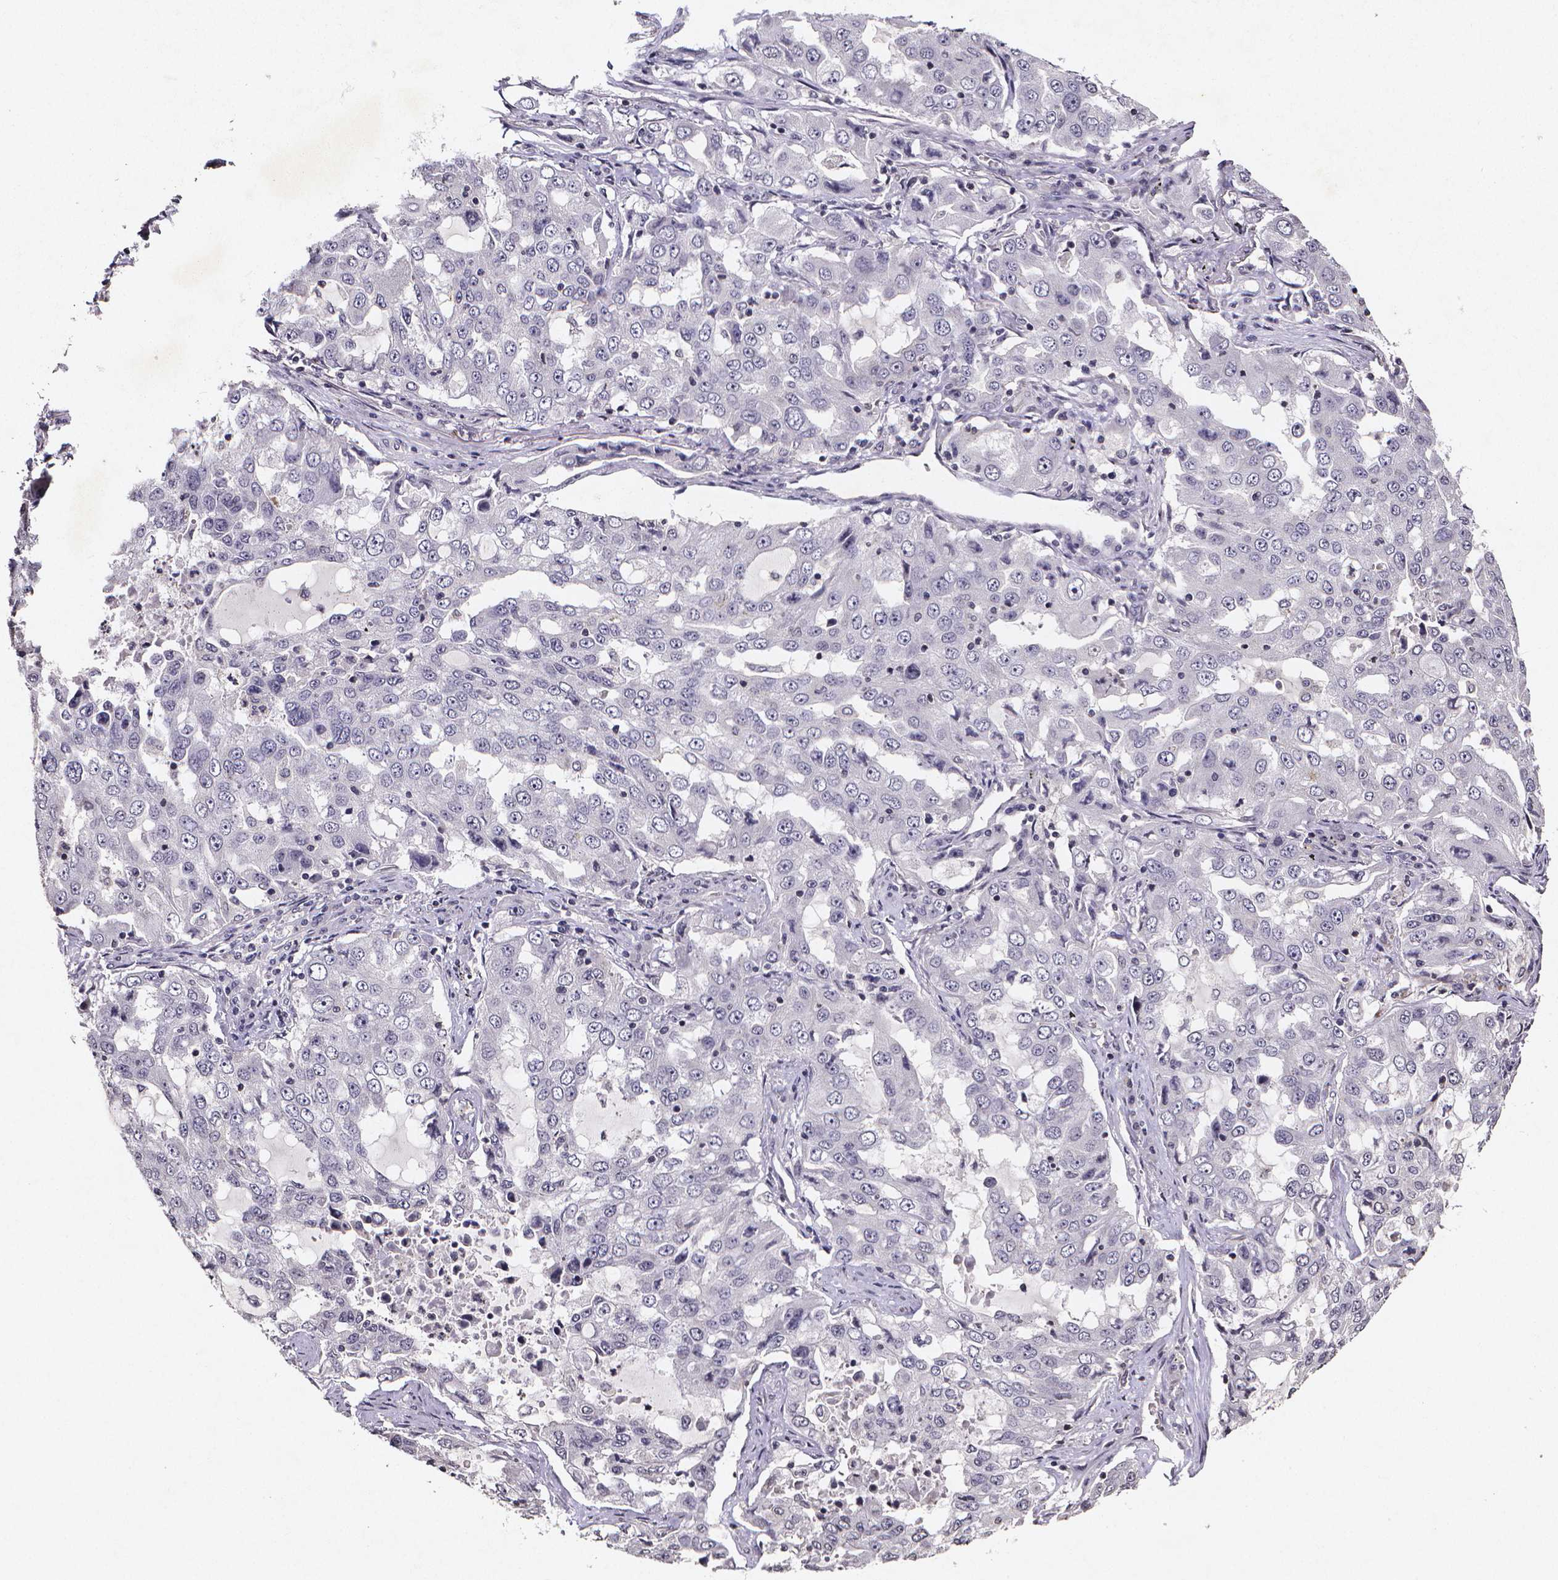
{"staining": {"intensity": "negative", "quantity": "none", "location": "none"}, "tissue": "lung cancer", "cell_type": "Tumor cells", "image_type": "cancer", "snomed": [{"axis": "morphology", "description": "Adenocarcinoma, NOS"}, {"axis": "topography", "description": "Lung"}], "caption": "Micrograph shows no significant protein positivity in tumor cells of adenocarcinoma (lung). (DAB (3,3'-diaminobenzidine) immunohistochemistry (IHC) visualized using brightfield microscopy, high magnification).", "gene": "TP73", "patient": {"sex": "female", "age": 61}}